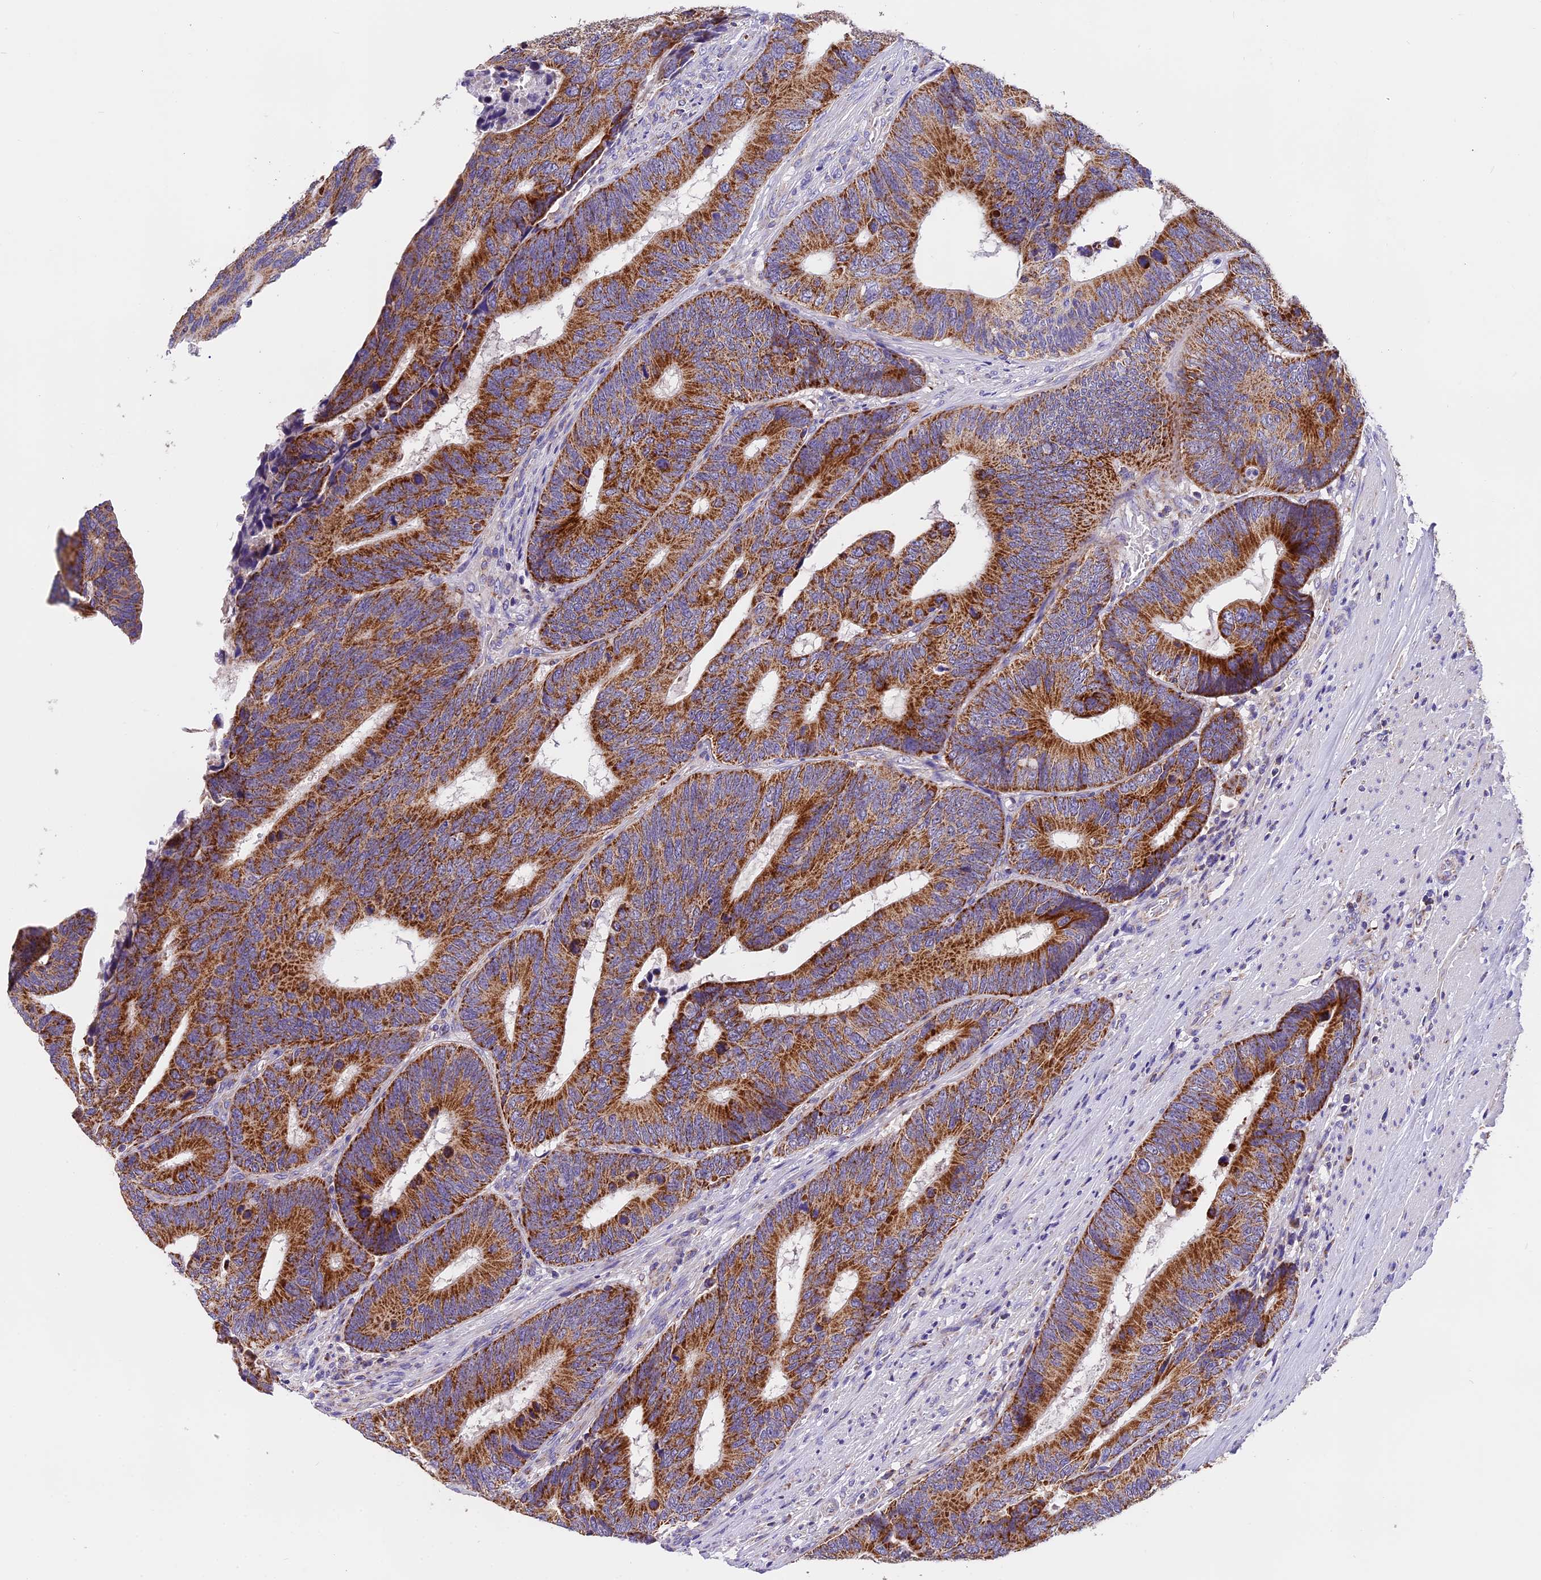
{"staining": {"intensity": "moderate", "quantity": ">75%", "location": "cytoplasmic/membranous"}, "tissue": "colorectal cancer", "cell_type": "Tumor cells", "image_type": "cancer", "snomed": [{"axis": "morphology", "description": "Adenocarcinoma, NOS"}, {"axis": "topography", "description": "Colon"}], "caption": "Human colorectal adenocarcinoma stained with a protein marker exhibits moderate staining in tumor cells.", "gene": "MGME1", "patient": {"sex": "male", "age": 87}}